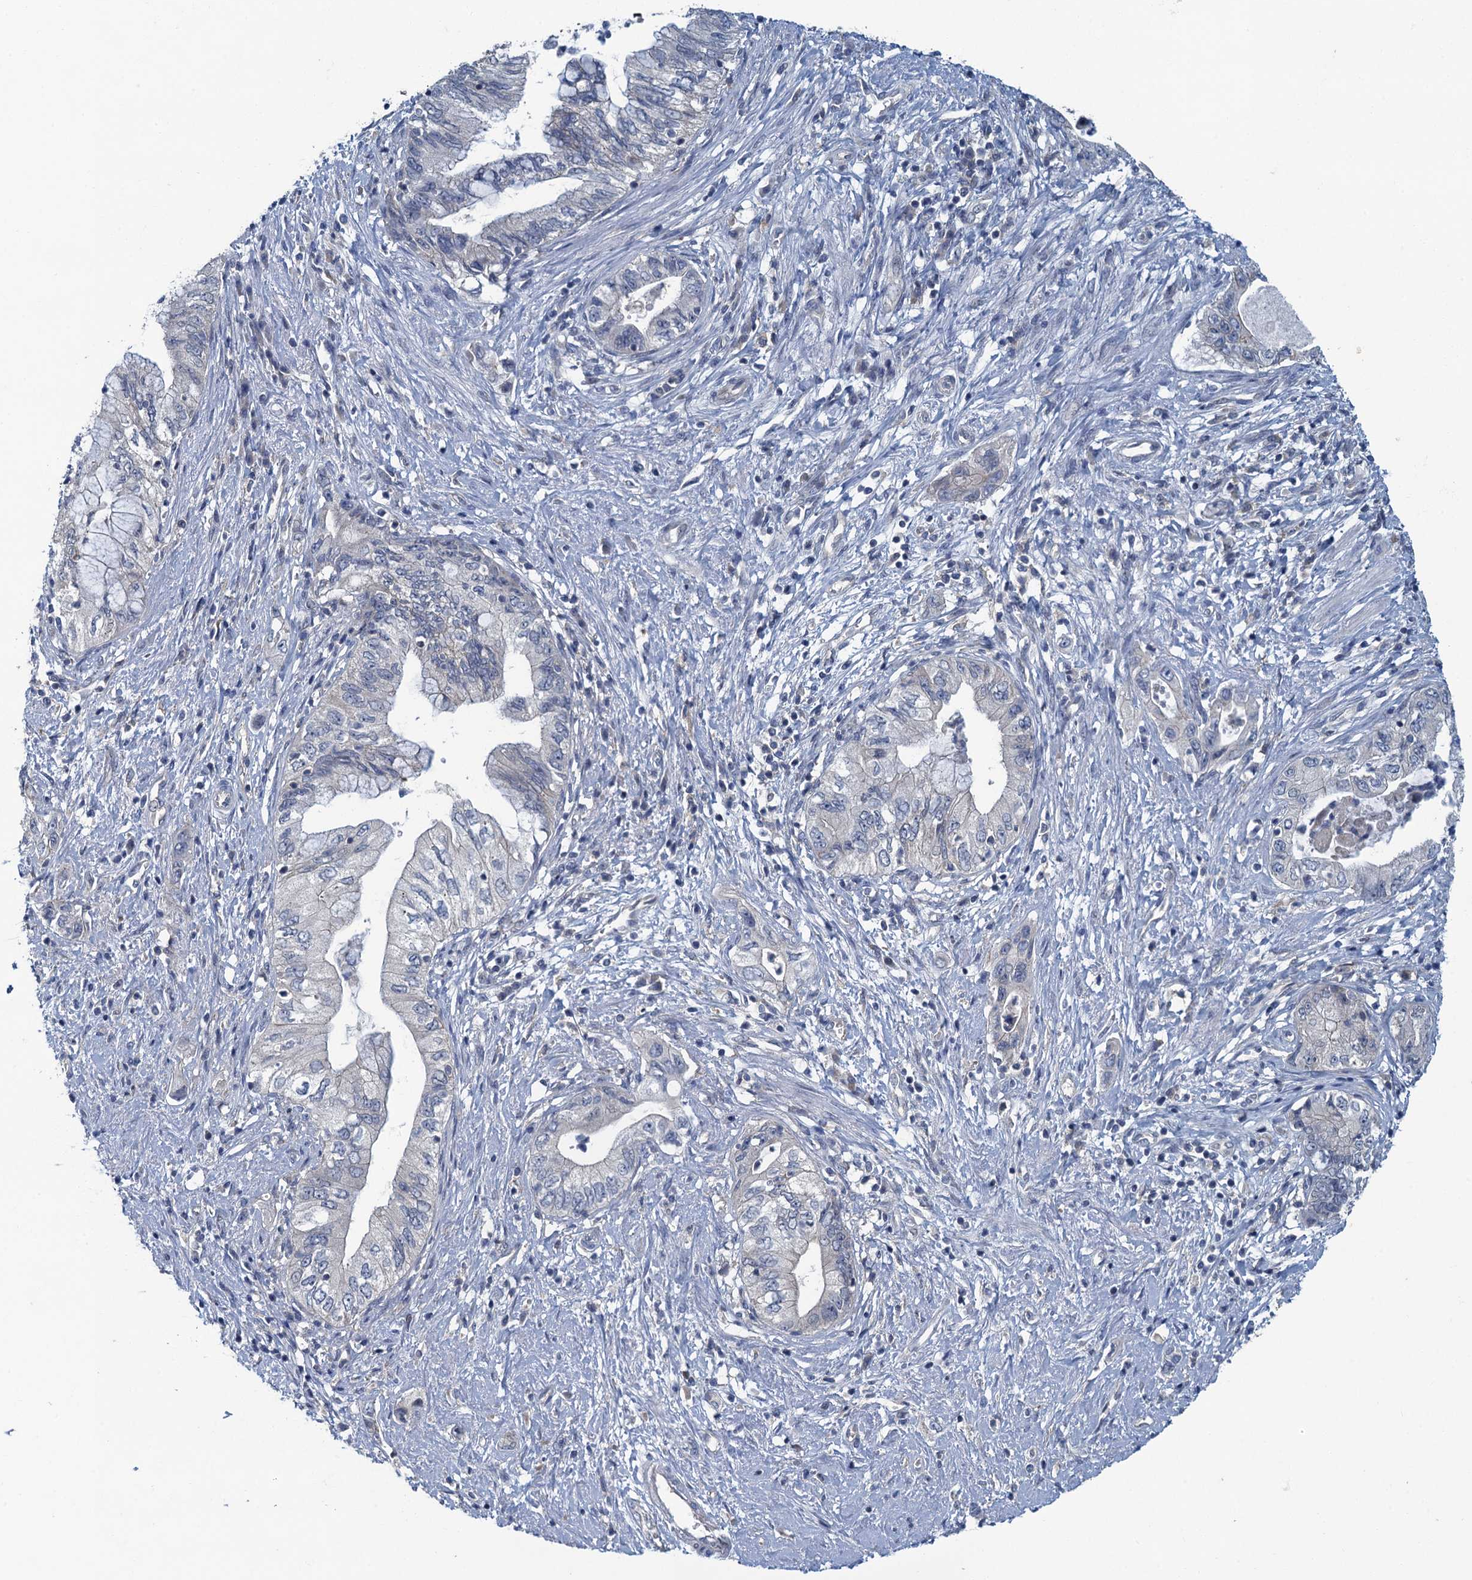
{"staining": {"intensity": "negative", "quantity": "none", "location": "none"}, "tissue": "pancreatic cancer", "cell_type": "Tumor cells", "image_type": "cancer", "snomed": [{"axis": "morphology", "description": "Adenocarcinoma, NOS"}, {"axis": "topography", "description": "Pancreas"}], "caption": "Tumor cells show no significant expression in pancreatic cancer.", "gene": "NCKAP1L", "patient": {"sex": "female", "age": 73}}